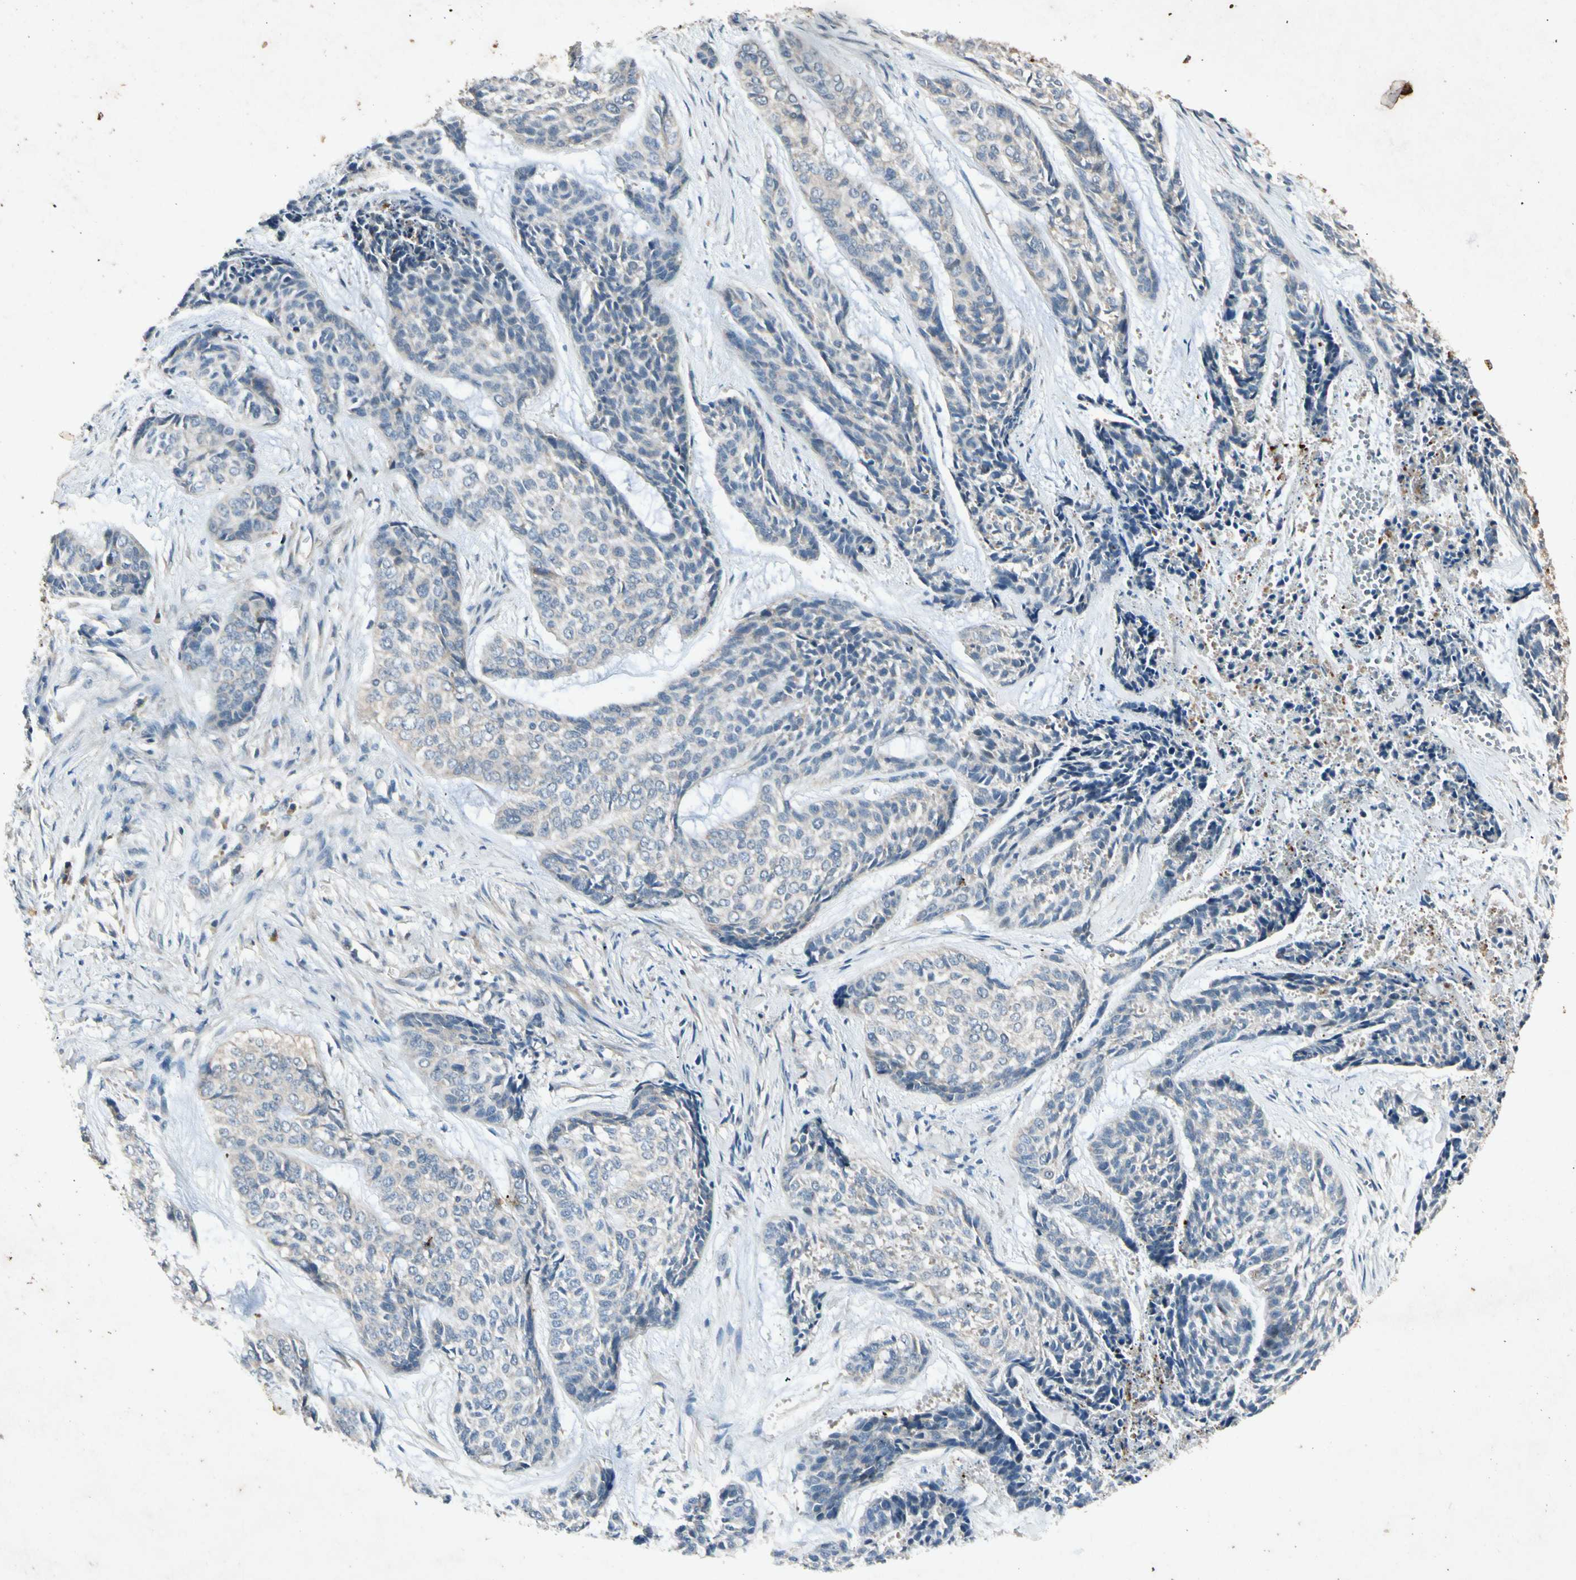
{"staining": {"intensity": "negative", "quantity": "none", "location": "none"}, "tissue": "skin cancer", "cell_type": "Tumor cells", "image_type": "cancer", "snomed": [{"axis": "morphology", "description": "Basal cell carcinoma"}, {"axis": "topography", "description": "Skin"}], "caption": "Tumor cells show no significant positivity in basal cell carcinoma (skin).", "gene": "GPLD1", "patient": {"sex": "female", "age": 64}}